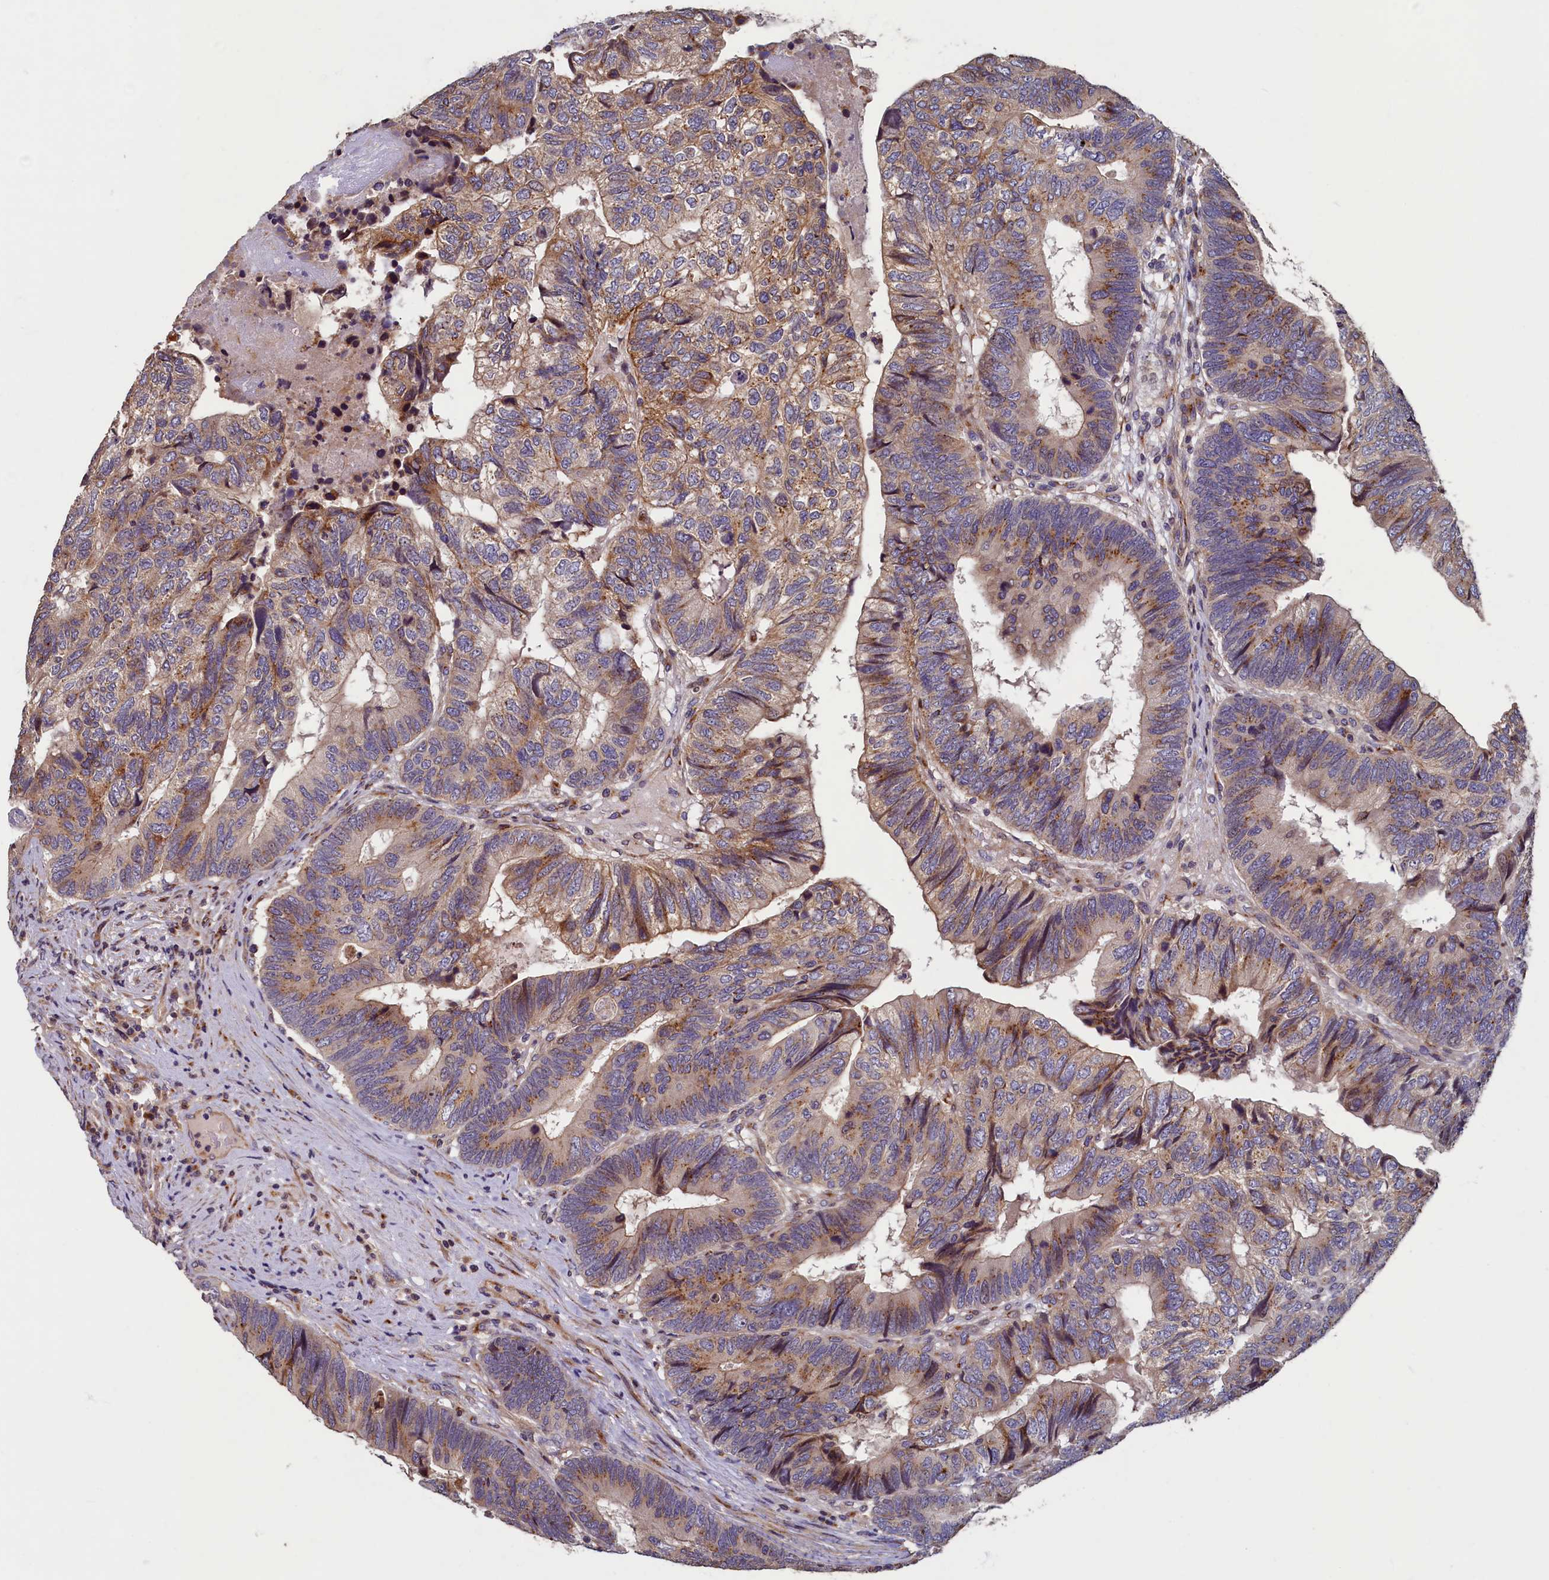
{"staining": {"intensity": "moderate", "quantity": "25%-75%", "location": "cytoplasmic/membranous"}, "tissue": "colorectal cancer", "cell_type": "Tumor cells", "image_type": "cancer", "snomed": [{"axis": "morphology", "description": "Adenocarcinoma, NOS"}, {"axis": "topography", "description": "Colon"}], "caption": "Immunohistochemical staining of human colorectal cancer (adenocarcinoma) displays moderate cytoplasmic/membranous protein expression in about 25%-75% of tumor cells.", "gene": "TMEM181", "patient": {"sex": "female", "age": 67}}